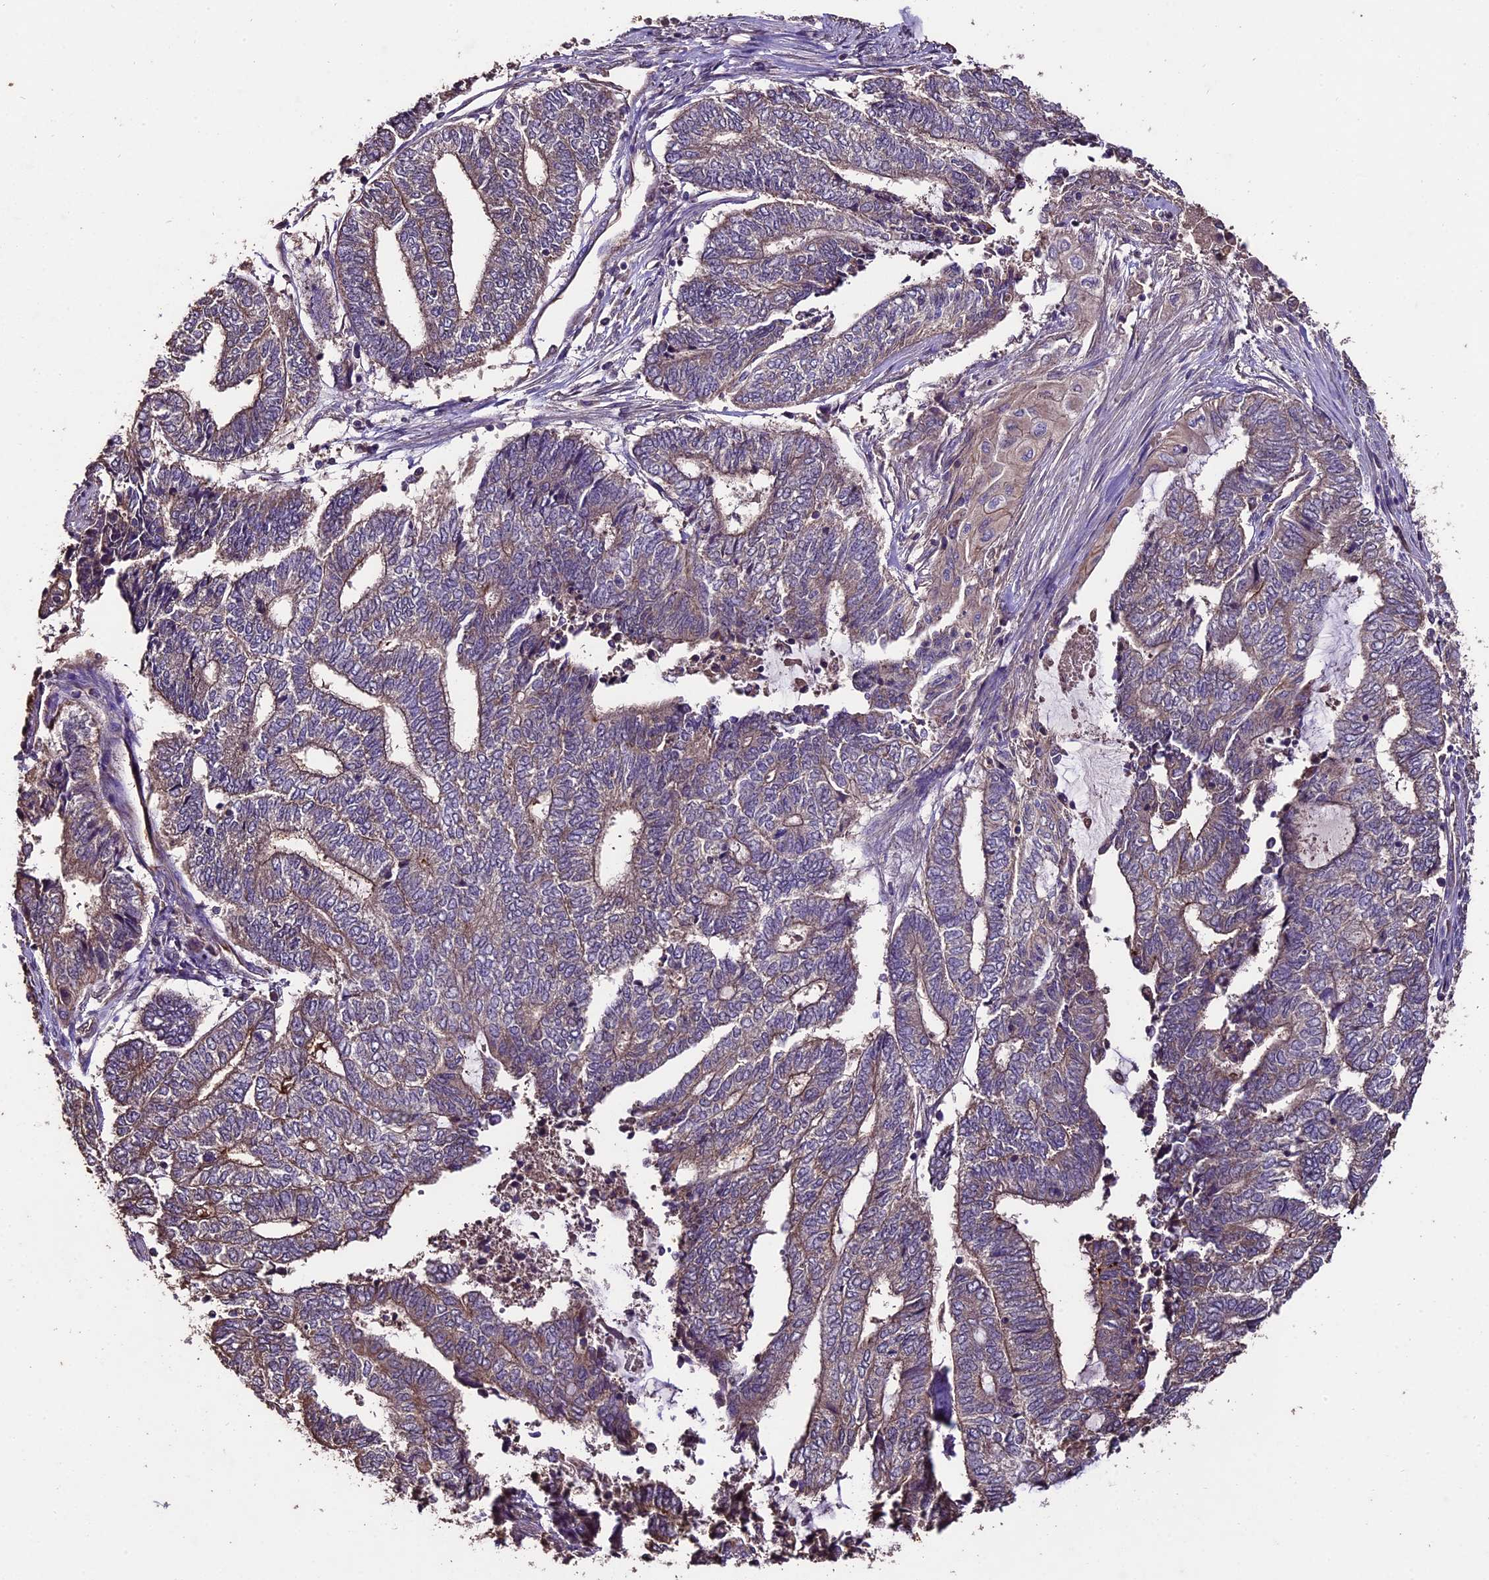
{"staining": {"intensity": "negative", "quantity": "none", "location": "none"}, "tissue": "endometrial cancer", "cell_type": "Tumor cells", "image_type": "cancer", "snomed": [{"axis": "morphology", "description": "Adenocarcinoma, NOS"}, {"axis": "topography", "description": "Uterus"}, {"axis": "topography", "description": "Endometrium"}], "caption": "A photomicrograph of human endometrial cancer is negative for staining in tumor cells.", "gene": "TTLL10", "patient": {"sex": "female", "age": 70}}